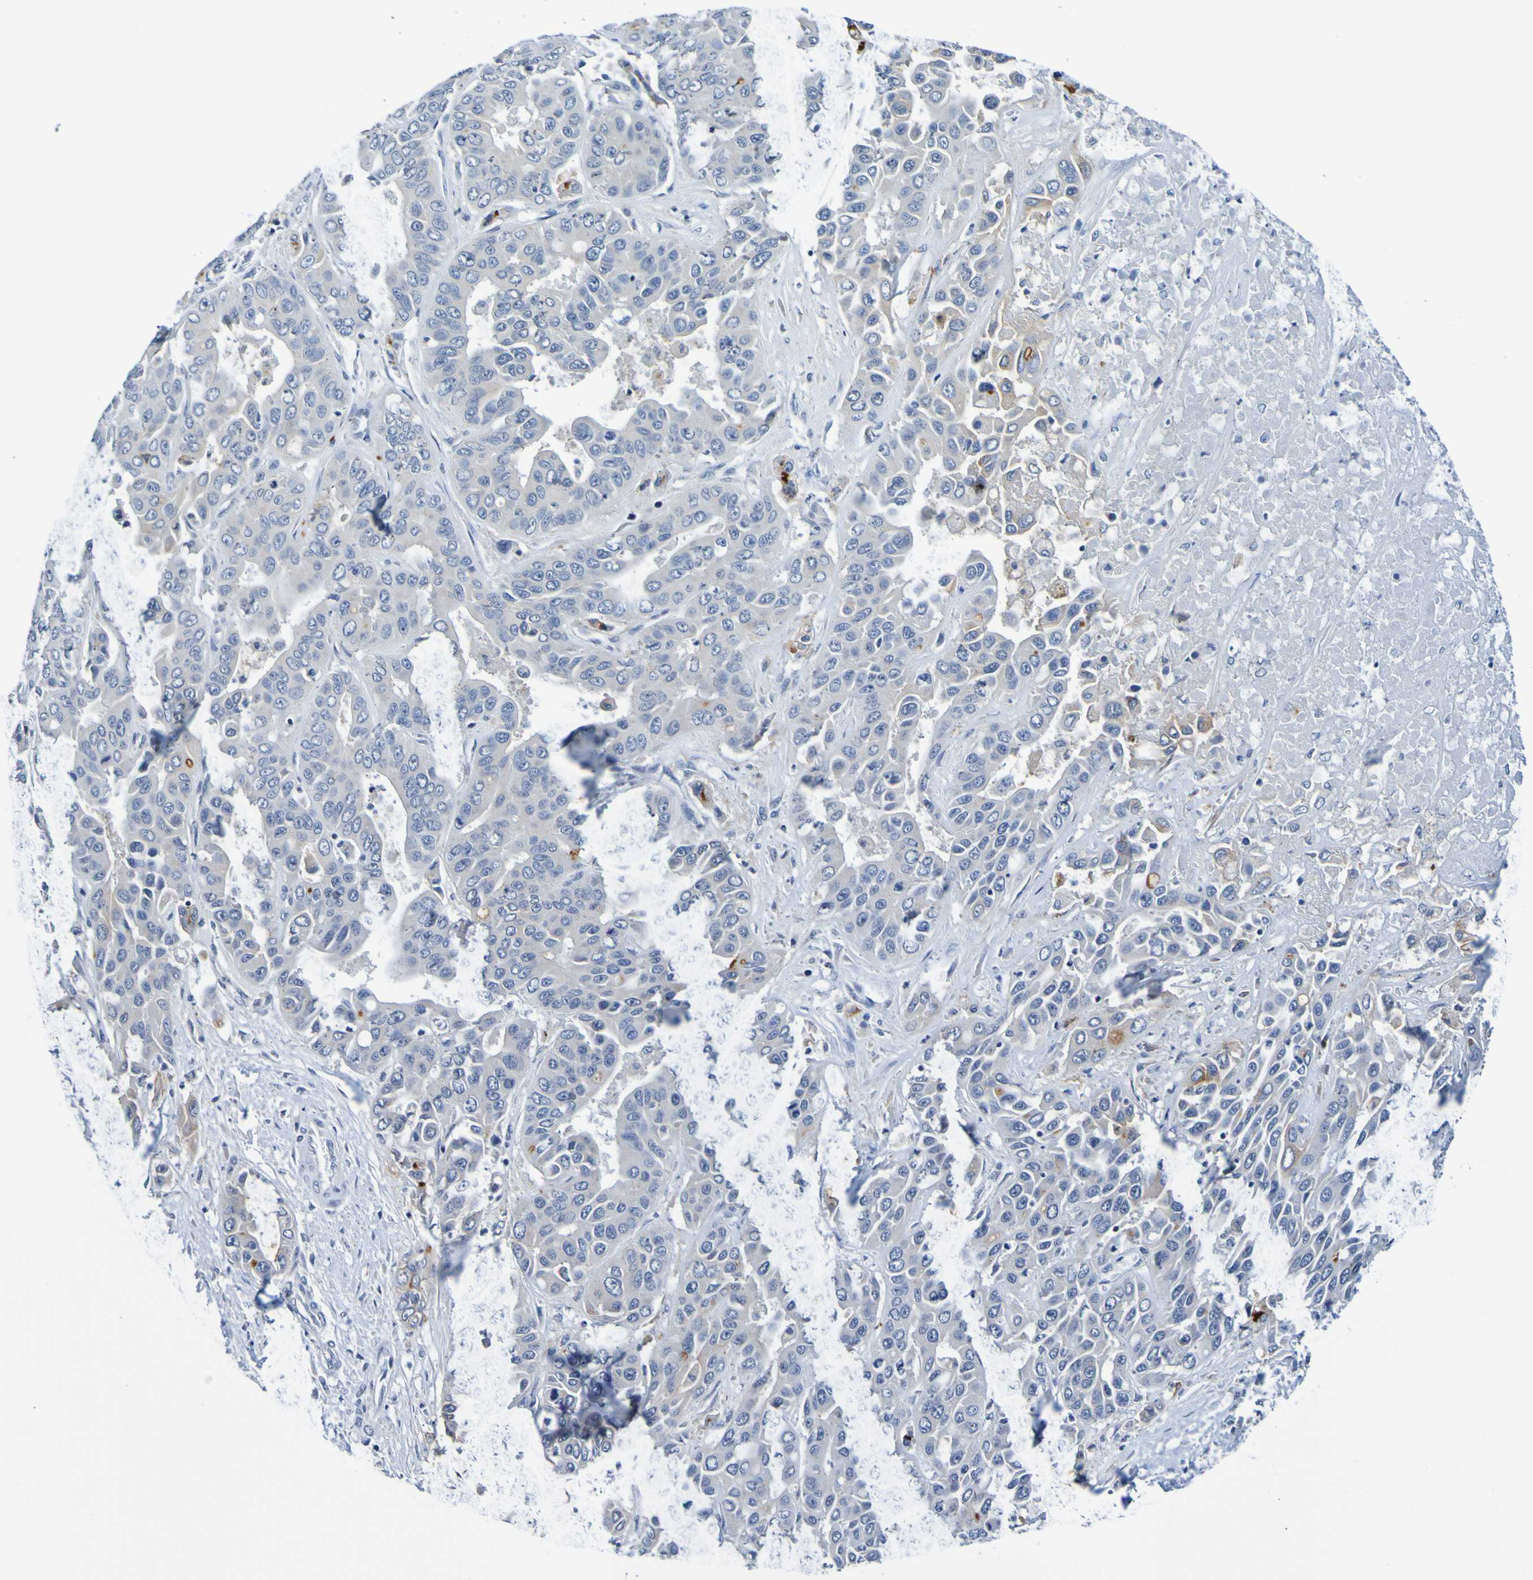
{"staining": {"intensity": "negative", "quantity": "none", "location": "none"}, "tissue": "liver cancer", "cell_type": "Tumor cells", "image_type": "cancer", "snomed": [{"axis": "morphology", "description": "Cholangiocarcinoma"}, {"axis": "topography", "description": "Liver"}], "caption": "An immunohistochemistry (IHC) image of liver cancer (cholangiocarcinoma) is shown. There is no staining in tumor cells of liver cancer (cholangiocarcinoma).", "gene": "VMA21", "patient": {"sex": "female", "age": 52}}